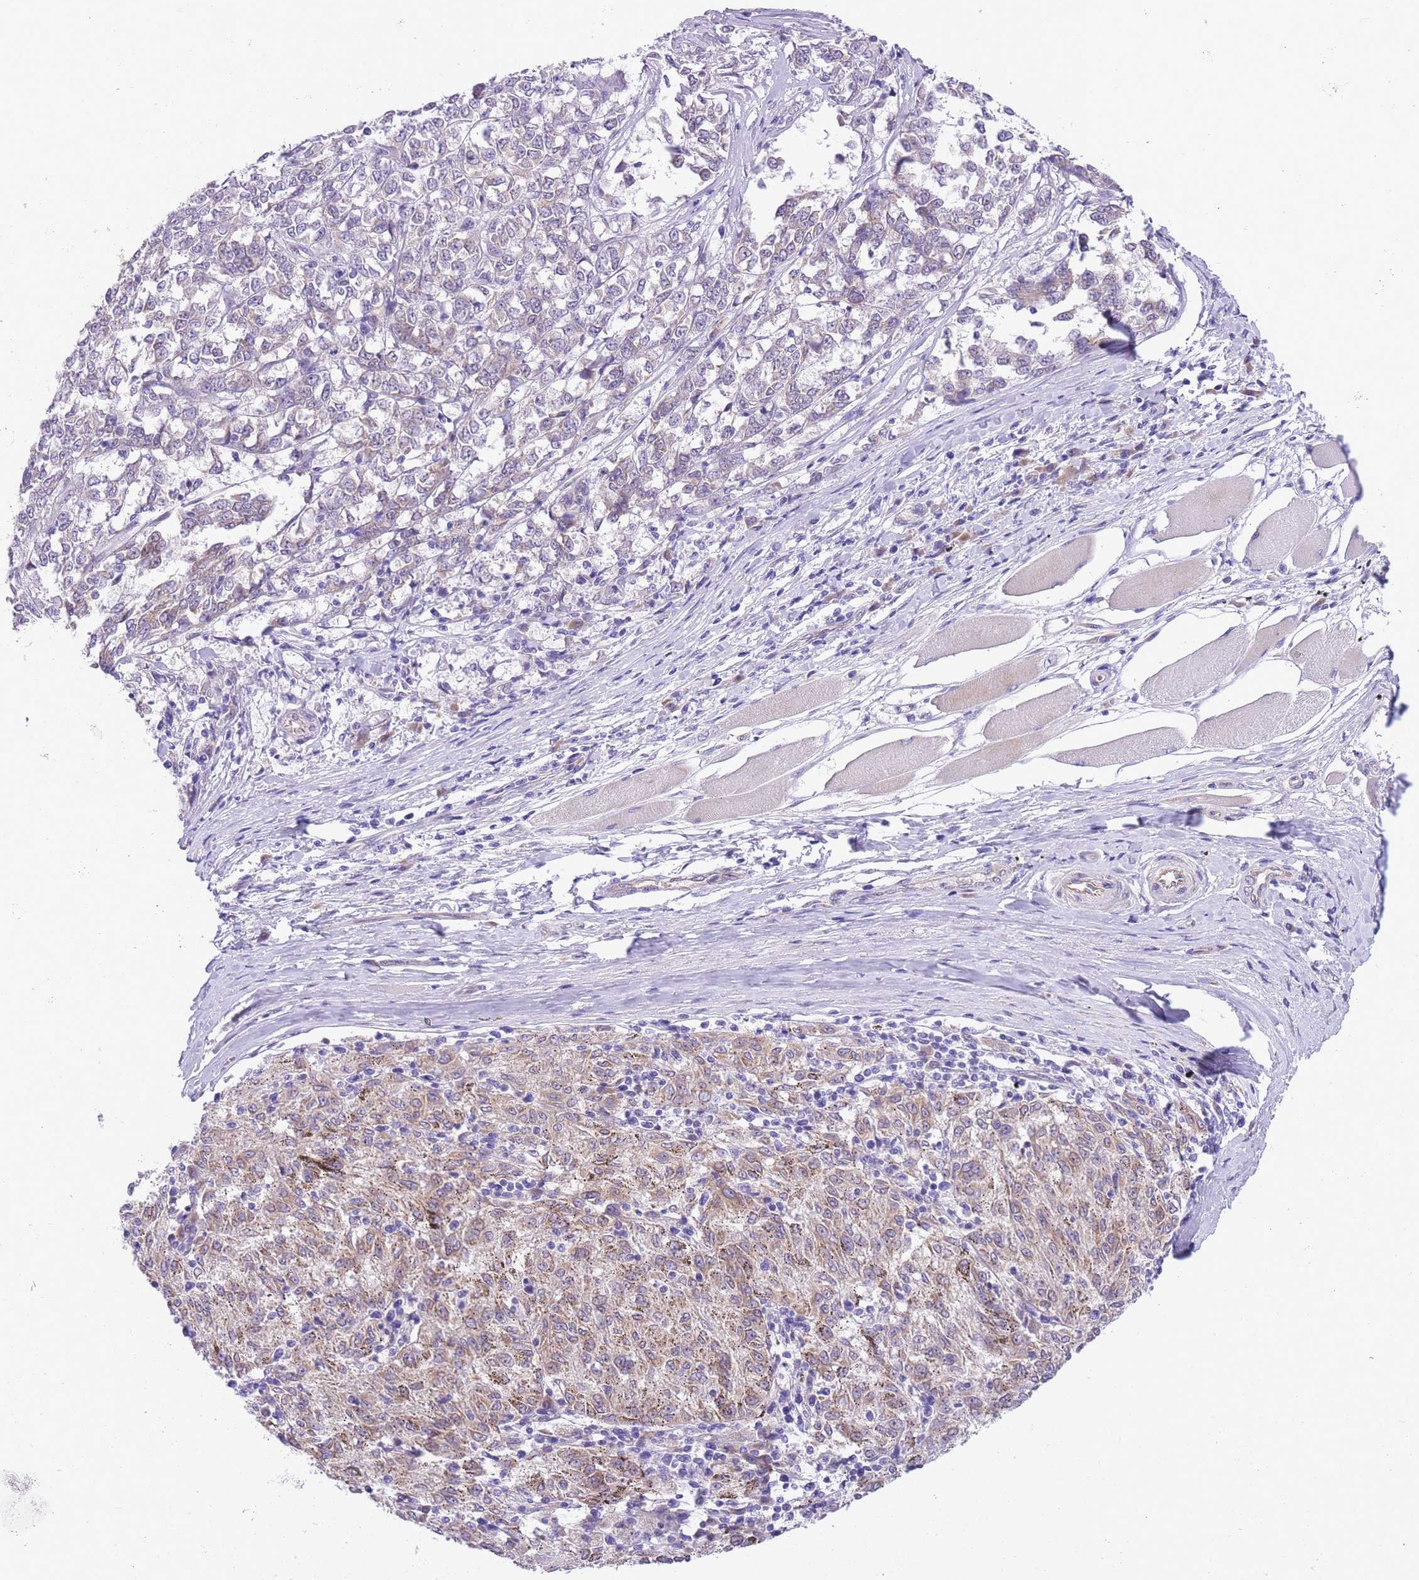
{"staining": {"intensity": "negative", "quantity": "none", "location": "none"}, "tissue": "melanoma", "cell_type": "Tumor cells", "image_type": "cancer", "snomed": [{"axis": "morphology", "description": "Malignant melanoma, NOS"}, {"axis": "topography", "description": "Skin"}], "caption": "This is an IHC image of melanoma. There is no staining in tumor cells.", "gene": "WWOX", "patient": {"sex": "female", "age": 72}}